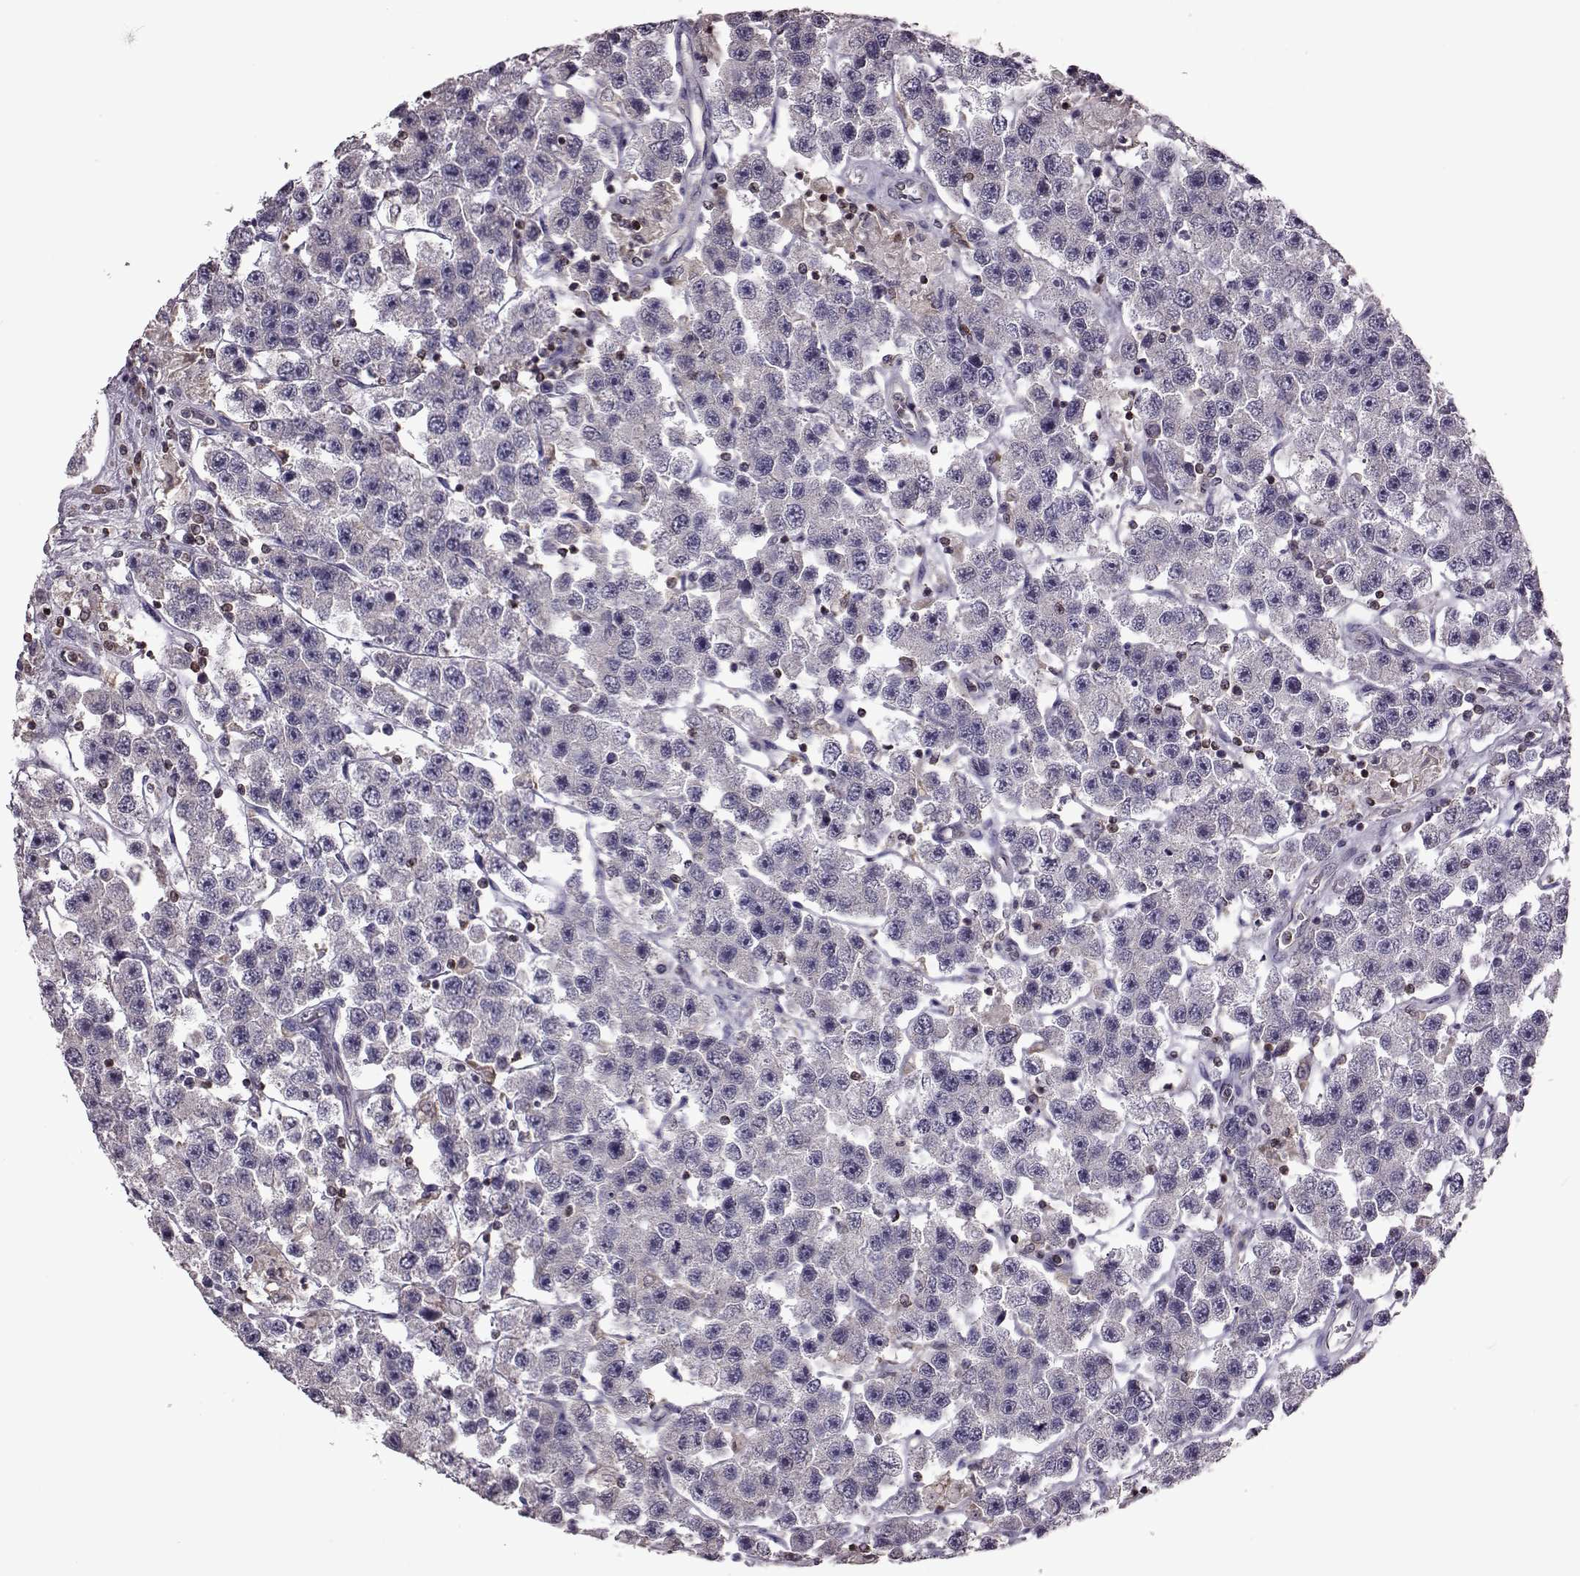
{"staining": {"intensity": "negative", "quantity": "none", "location": "none"}, "tissue": "testis cancer", "cell_type": "Tumor cells", "image_type": "cancer", "snomed": [{"axis": "morphology", "description": "Seminoma, NOS"}, {"axis": "topography", "description": "Testis"}], "caption": "High power microscopy image of an immunohistochemistry (IHC) histopathology image of testis cancer, revealing no significant expression in tumor cells.", "gene": "CDC42SE1", "patient": {"sex": "male", "age": 45}}